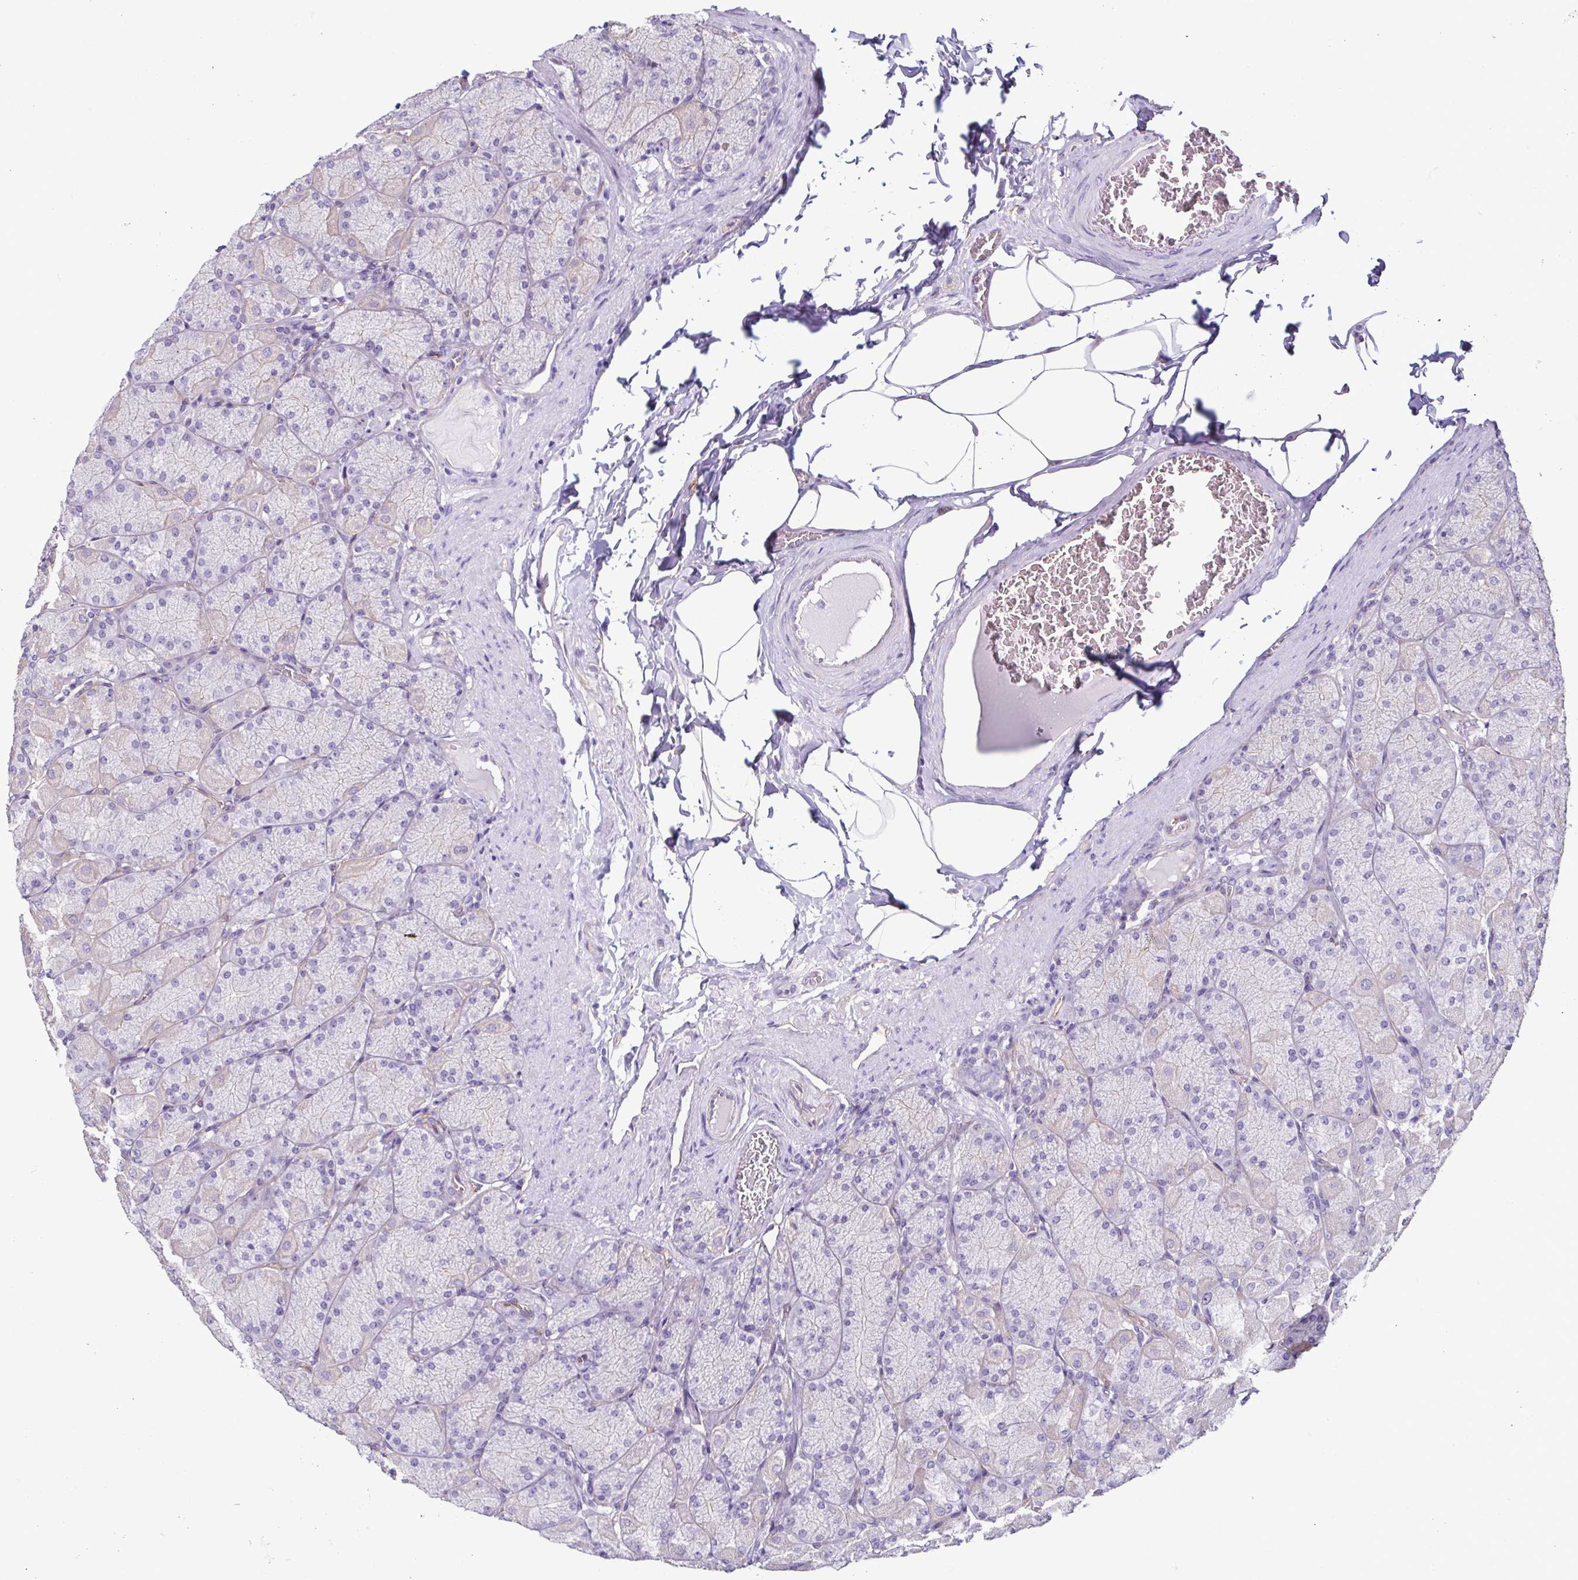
{"staining": {"intensity": "negative", "quantity": "none", "location": "none"}, "tissue": "stomach", "cell_type": "Glandular cells", "image_type": "normal", "snomed": [{"axis": "morphology", "description": "Normal tissue, NOS"}, {"axis": "topography", "description": "Stomach, upper"}], "caption": "High power microscopy histopathology image of an IHC image of unremarkable stomach, revealing no significant positivity in glandular cells. (Stains: DAB immunohistochemistry with hematoxylin counter stain, Microscopy: brightfield microscopy at high magnification).", "gene": "CASP14", "patient": {"sex": "female", "age": 56}}